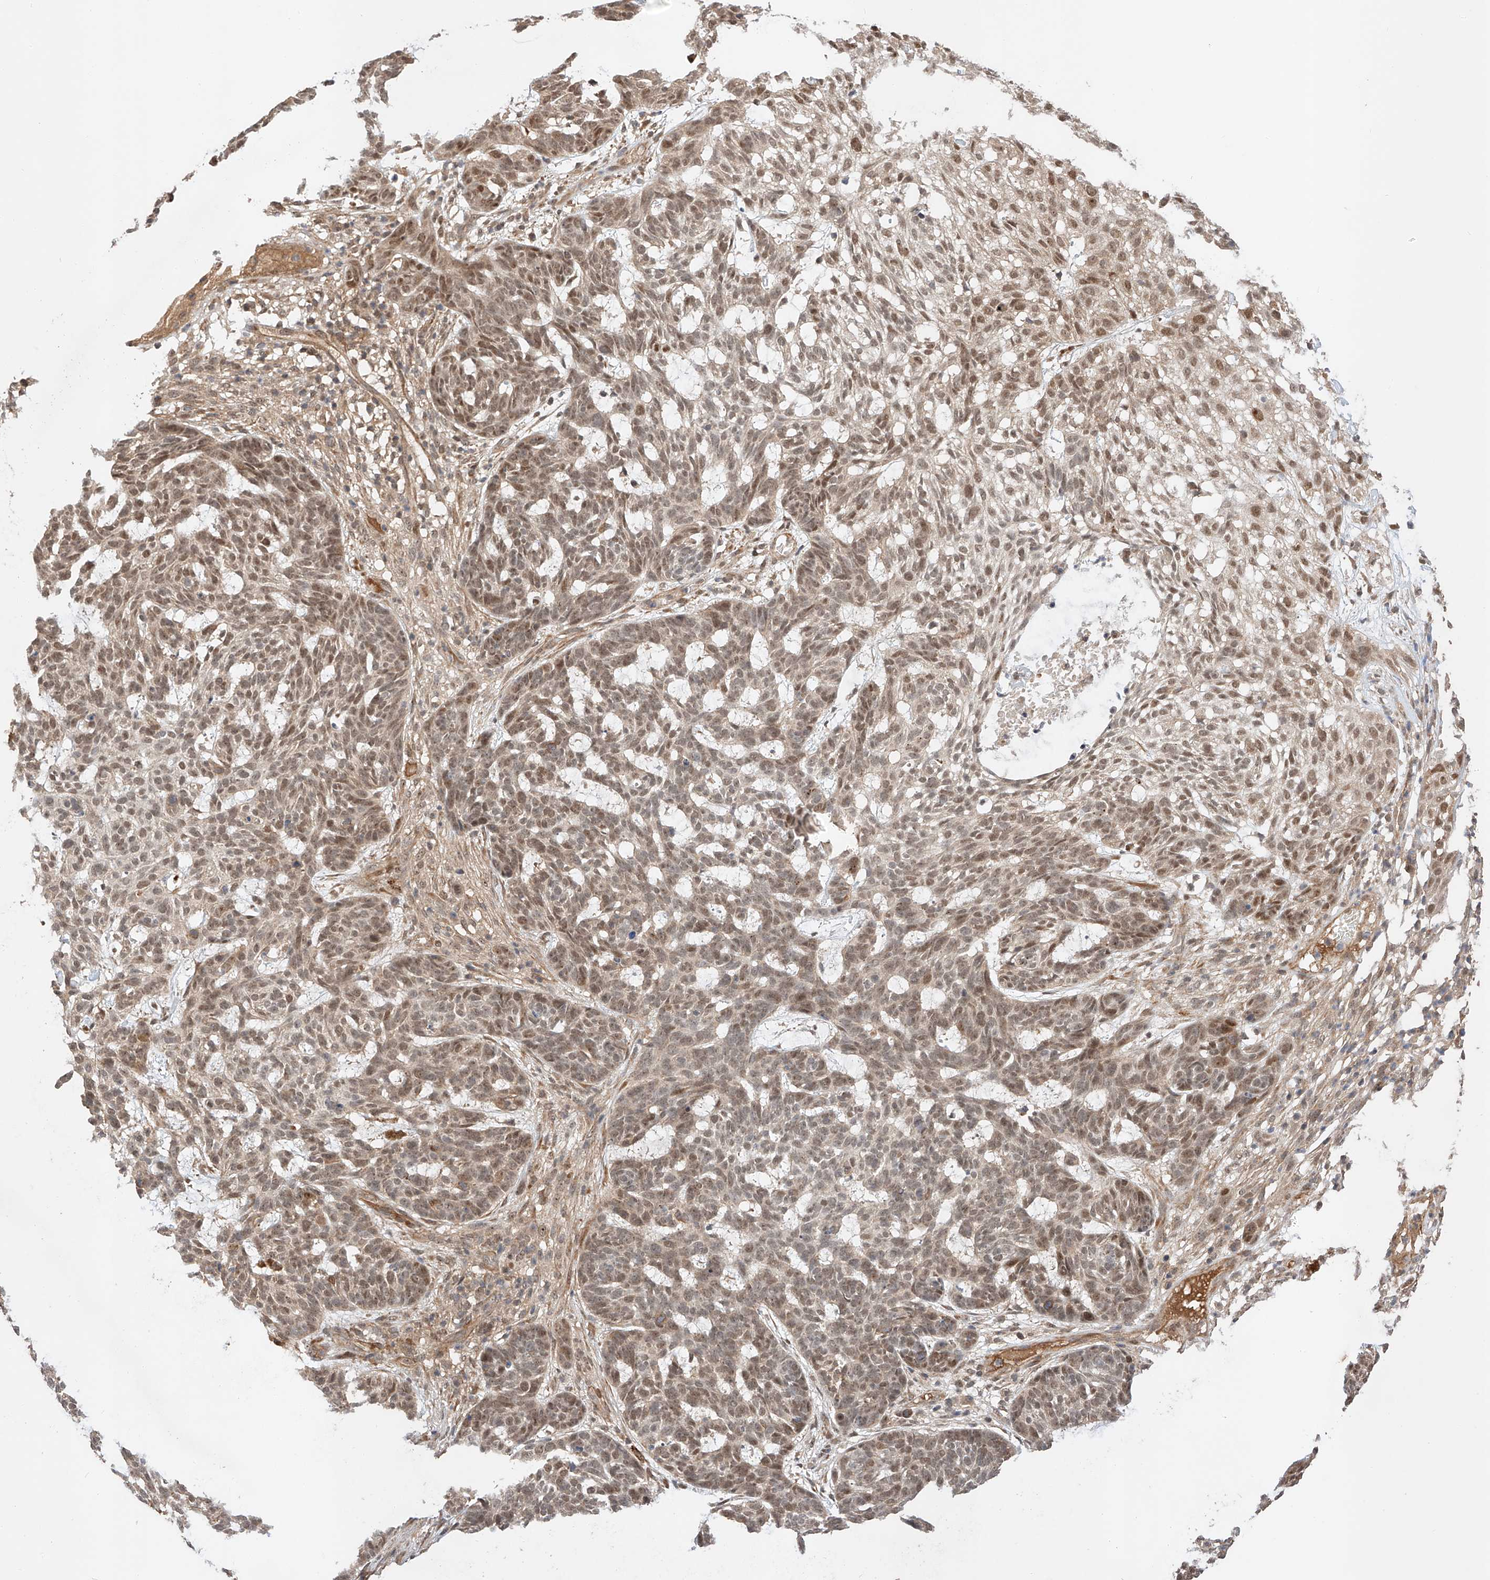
{"staining": {"intensity": "moderate", "quantity": ">75%", "location": "nuclear"}, "tissue": "skin cancer", "cell_type": "Tumor cells", "image_type": "cancer", "snomed": [{"axis": "morphology", "description": "Basal cell carcinoma"}, {"axis": "topography", "description": "Skin"}], "caption": "IHC (DAB) staining of human skin basal cell carcinoma displays moderate nuclear protein positivity in about >75% of tumor cells. (DAB (3,3'-diaminobenzidine) = brown stain, brightfield microscopy at high magnification).", "gene": "RAB23", "patient": {"sex": "male", "age": 85}}